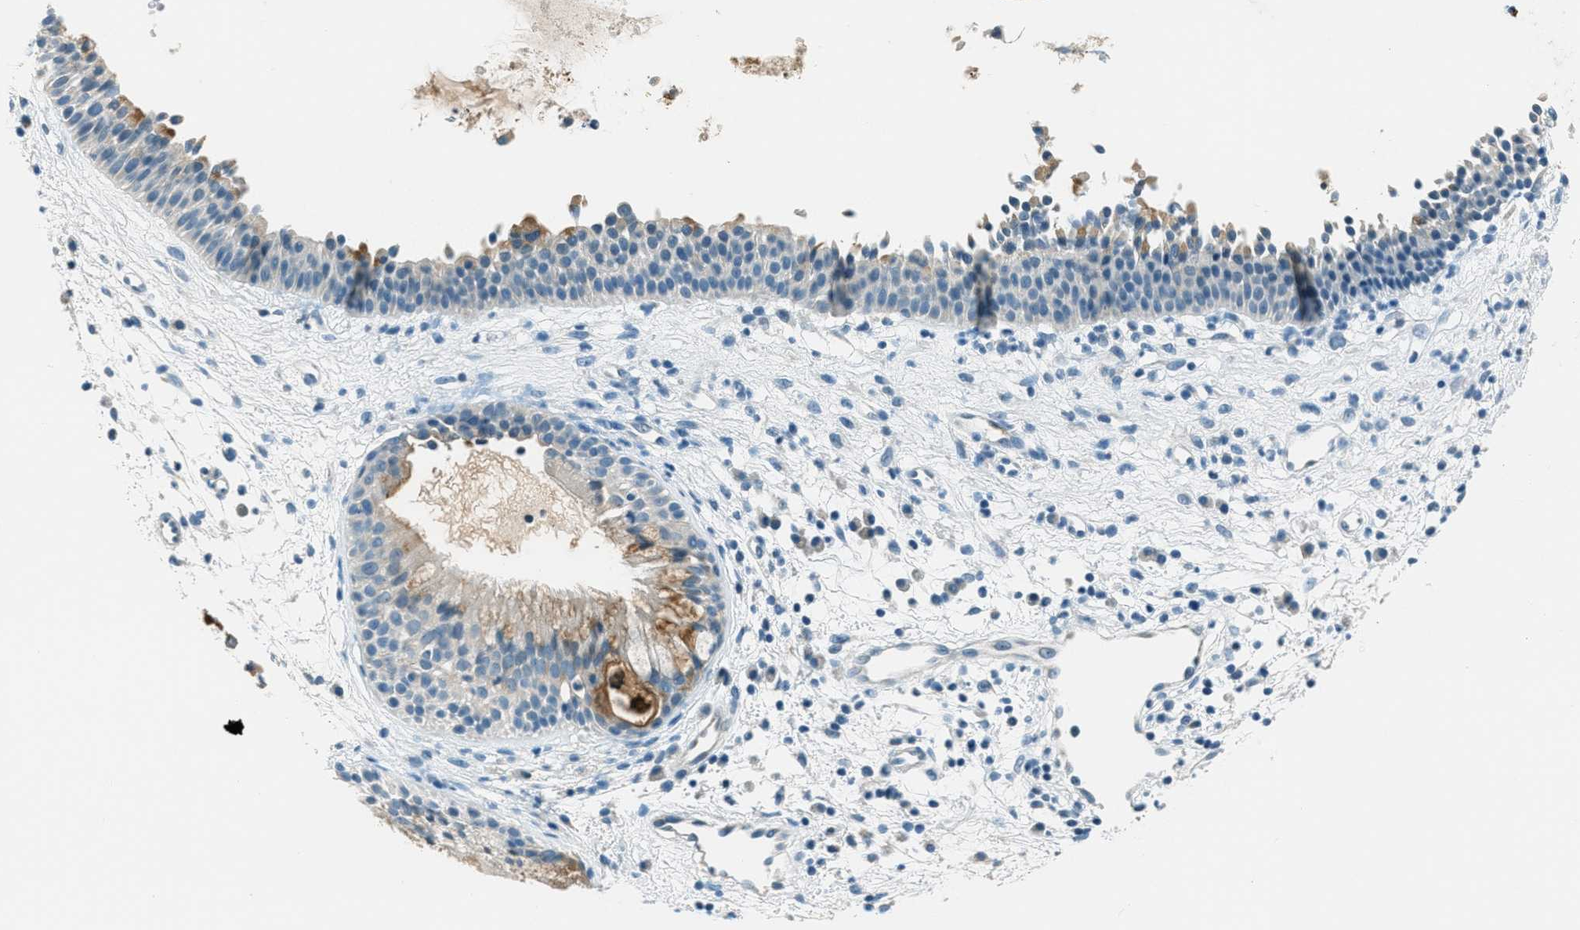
{"staining": {"intensity": "moderate", "quantity": "25%-75%", "location": "cytoplasmic/membranous"}, "tissue": "nasopharynx", "cell_type": "Respiratory epithelial cells", "image_type": "normal", "snomed": [{"axis": "morphology", "description": "Normal tissue, NOS"}, {"axis": "topography", "description": "Nasopharynx"}], "caption": "Nasopharynx stained for a protein exhibits moderate cytoplasmic/membranous positivity in respiratory epithelial cells. (IHC, brightfield microscopy, high magnification).", "gene": "MSLN", "patient": {"sex": "male", "age": 21}}